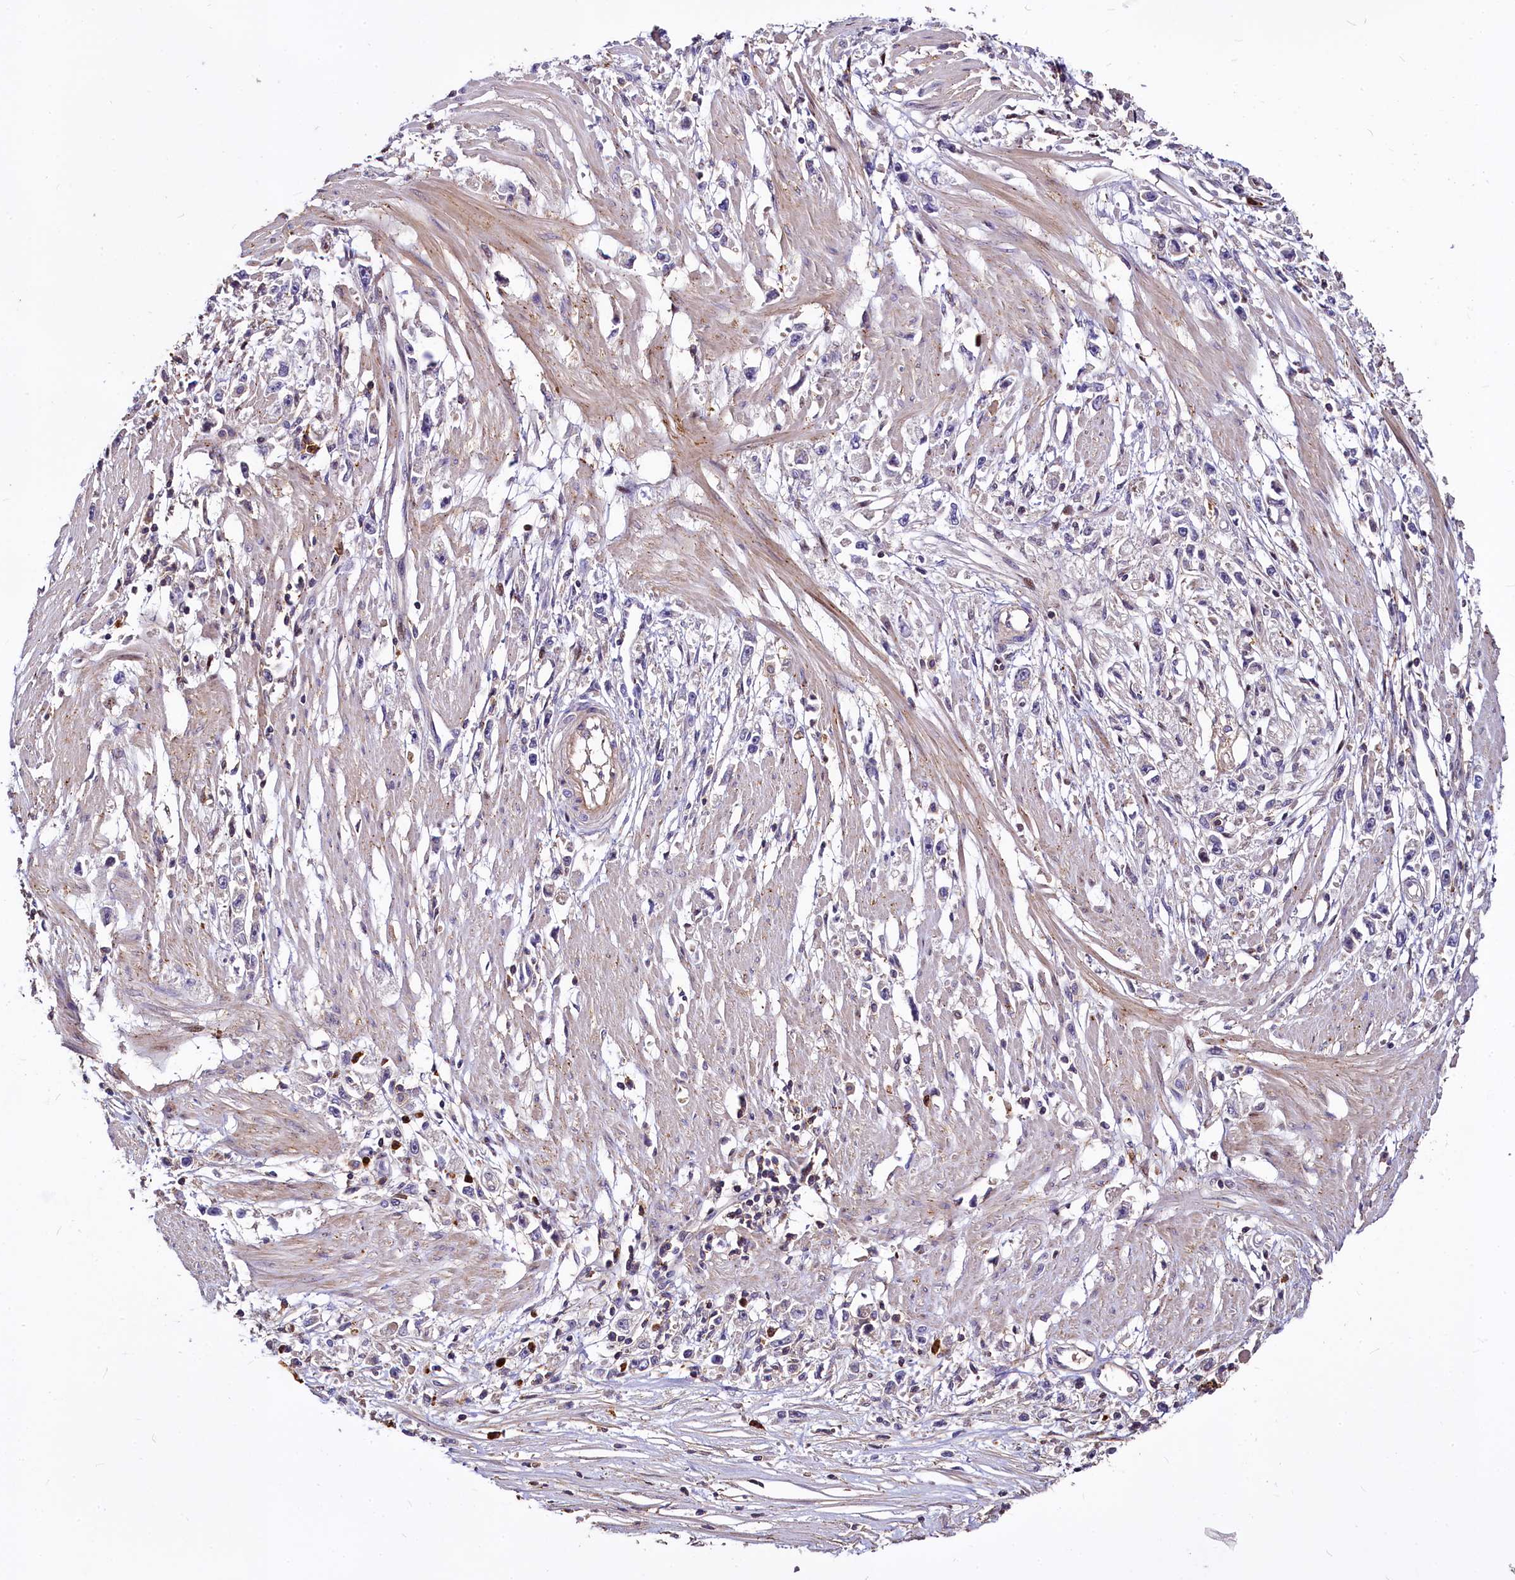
{"staining": {"intensity": "negative", "quantity": "none", "location": "none"}, "tissue": "stomach cancer", "cell_type": "Tumor cells", "image_type": "cancer", "snomed": [{"axis": "morphology", "description": "Adenocarcinoma, NOS"}, {"axis": "topography", "description": "Stomach"}], "caption": "Immunohistochemistry (IHC) photomicrograph of neoplastic tissue: adenocarcinoma (stomach) stained with DAB displays no significant protein staining in tumor cells.", "gene": "ATG101", "patient": {"sex": "female", "age": 59}}